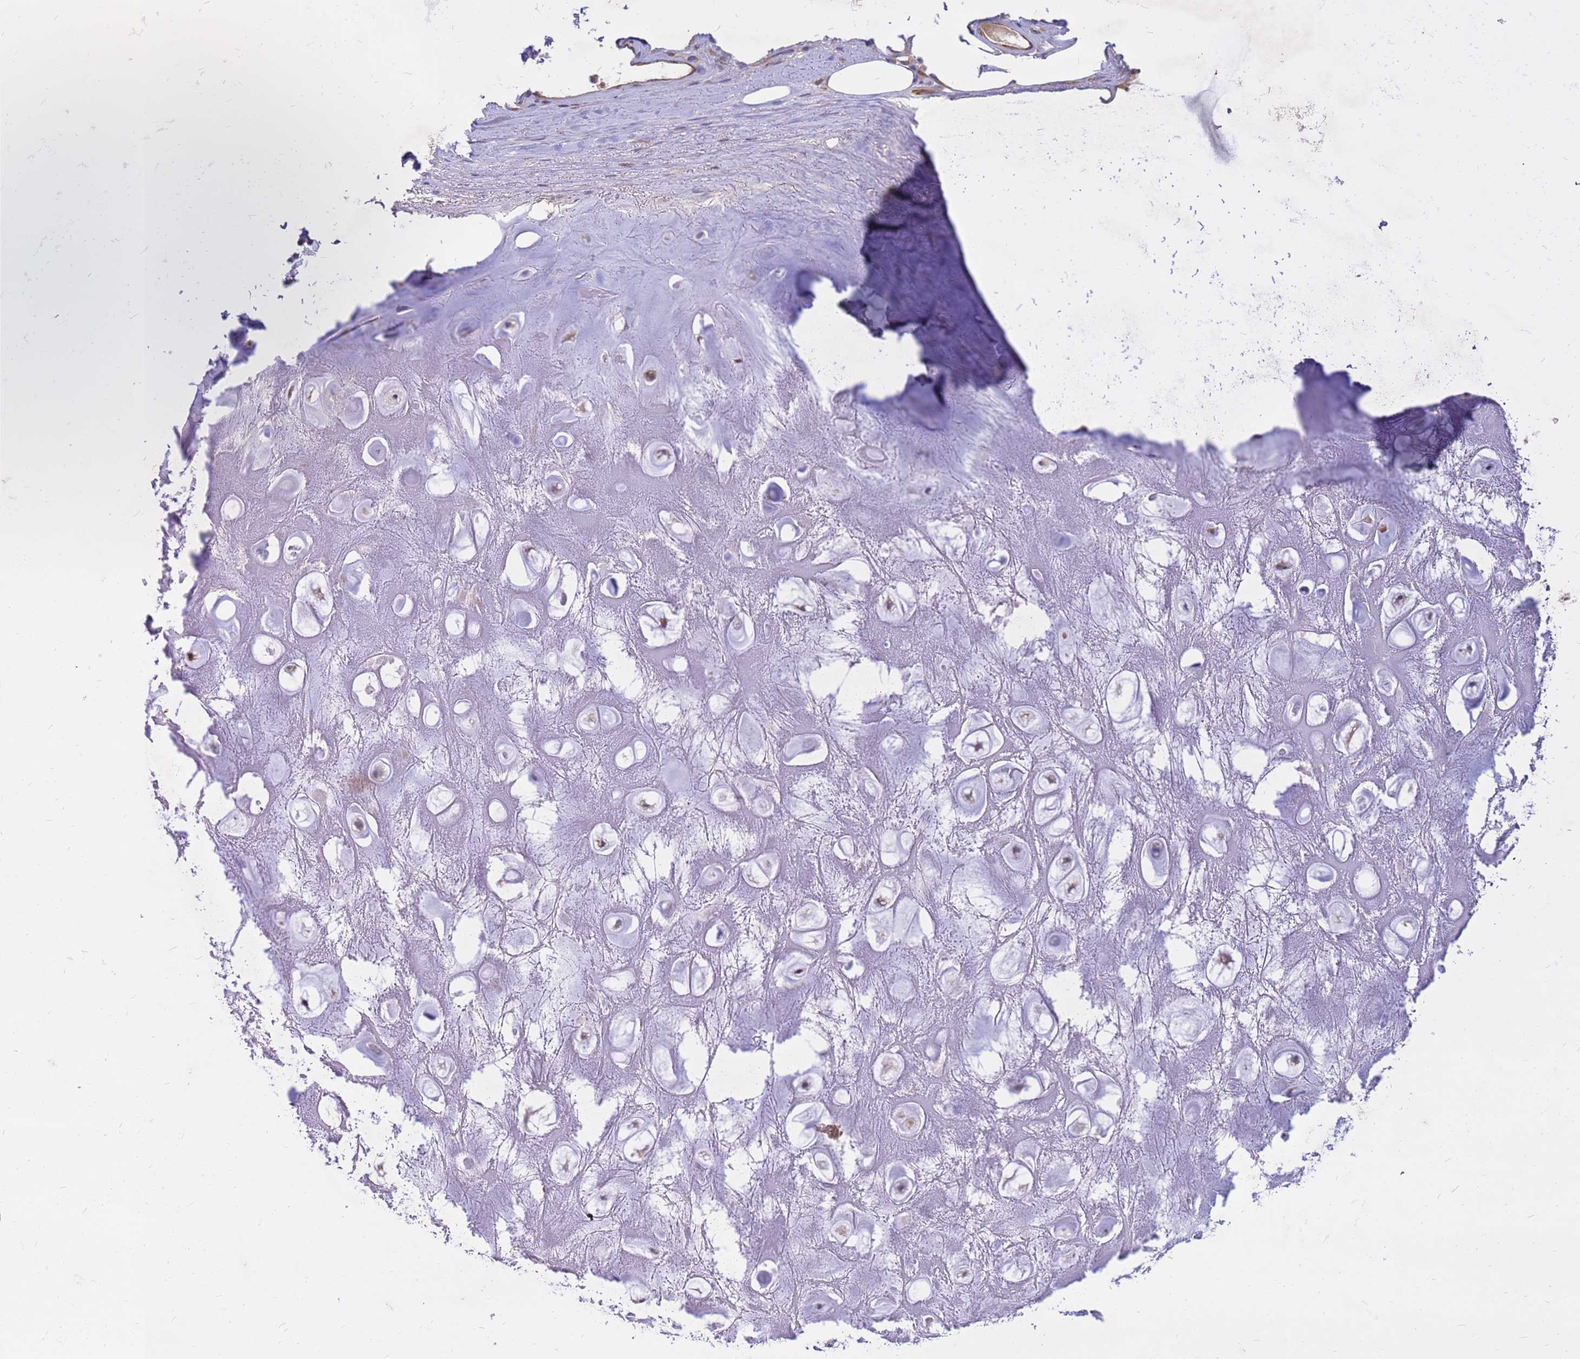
{"staining": {"intensity": "moderate", "quantity": "<25%", "location": "cytoplasmic/membranous"}, "tissue": "adipose tissue", "cell_type": "Adipocytes", "image_type": "normal", "snomed": [{"axis": "morphology", "description": "Normal tissue, NOS"}, {"axis": "topography", "description": "Cartilage tissue"}], "caption": "This image shows immunohistochemistry (IHC) staining of unremarkable human adipose tissue, with low moderate cytoplasmic/membranous positivity in about <25% of adipocytes.", "gene": "ZNF669", "patient": {"sex": "male", "age": 81}}